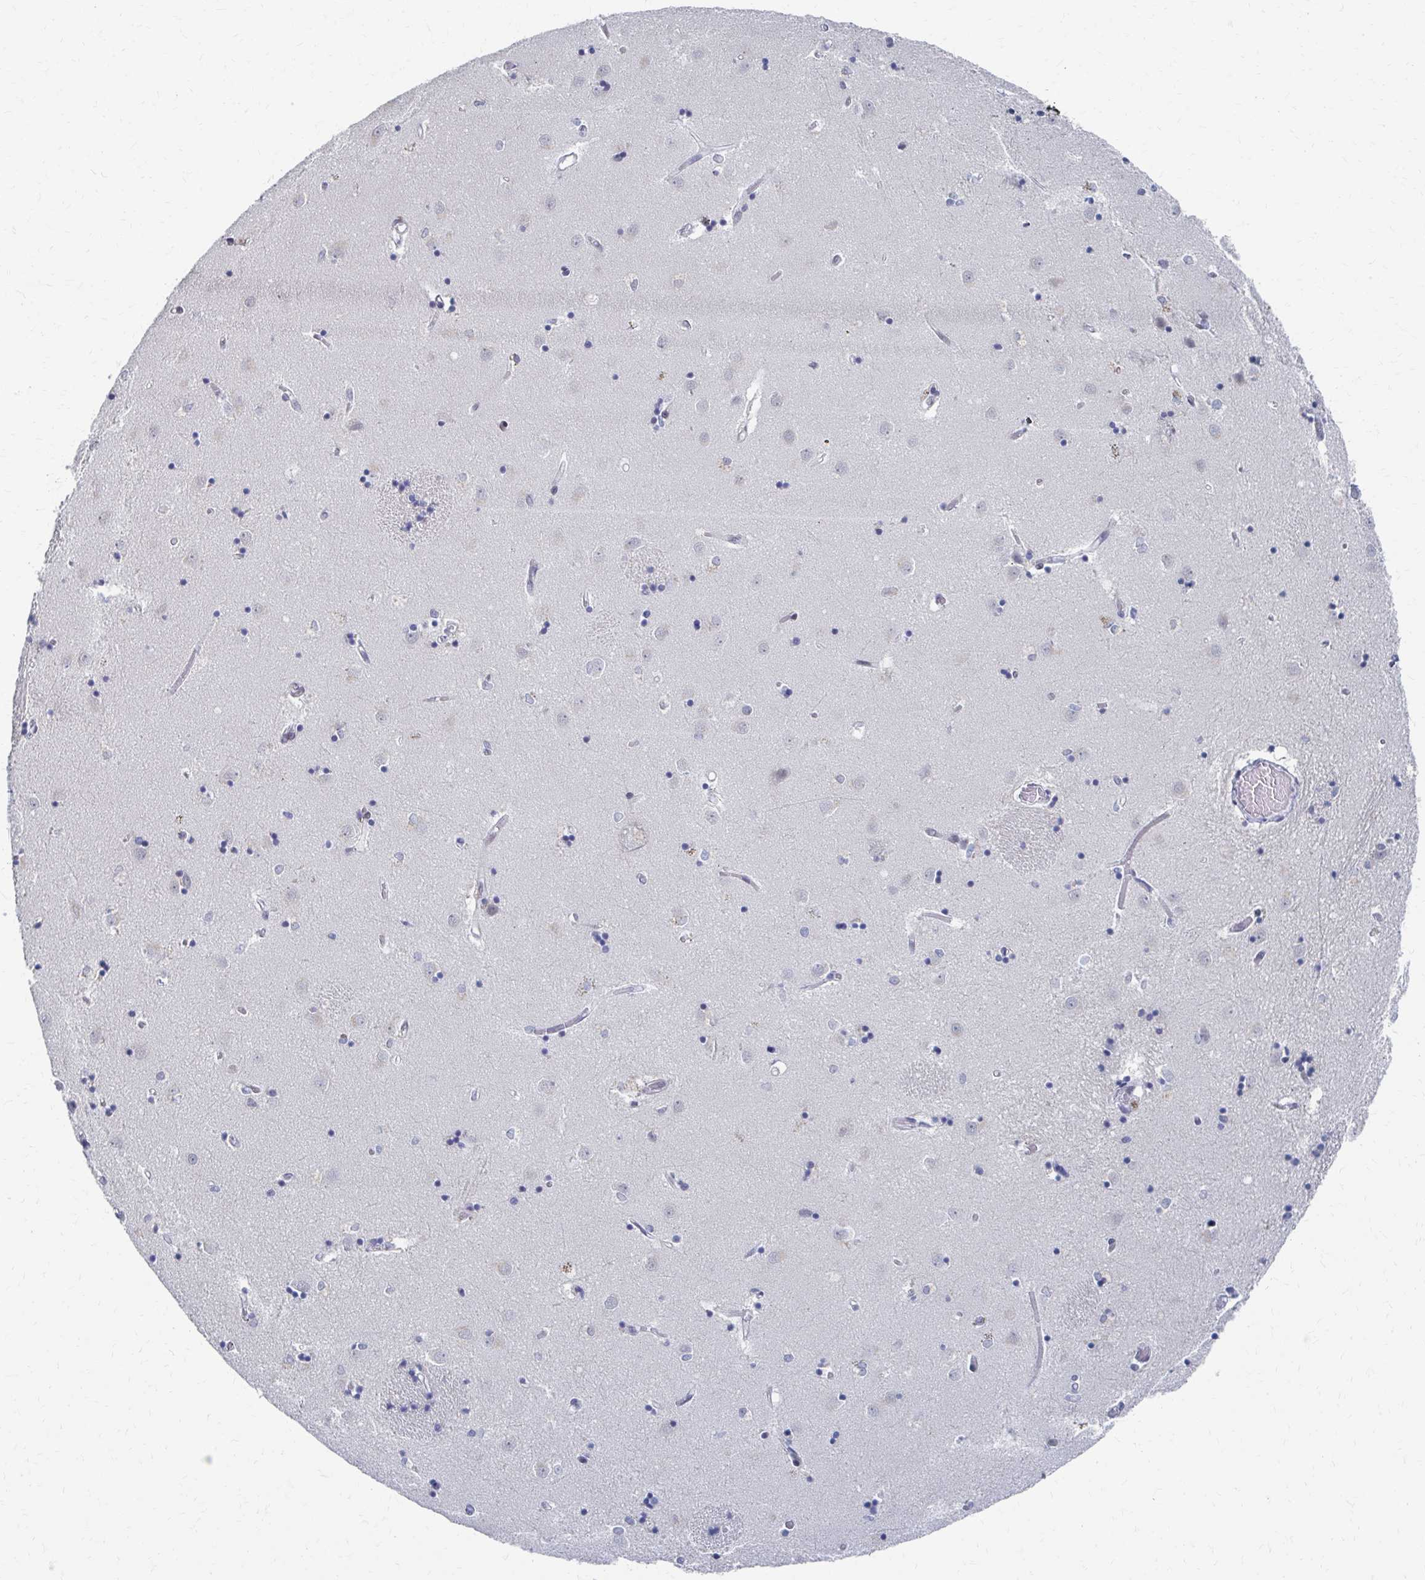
{"staining": {"intensity": "negative", "quantity": "none", "location": "none"}, "tissue": "caudate", "cell_type": "Glial cells", "image_type": "normal", "snomed": [{"axis": "morphology", "description": "Normal tissue, NOS"}, {"axis": "topography", "description": "Lateral ventricle wall"}], "caption": "This is a photomicrograph of immunohistochemistry staining of normal caudate, which shows no staining in glial cells.", "gene": "CDIN1", "patient": {"sex": "male", "age": 54}}